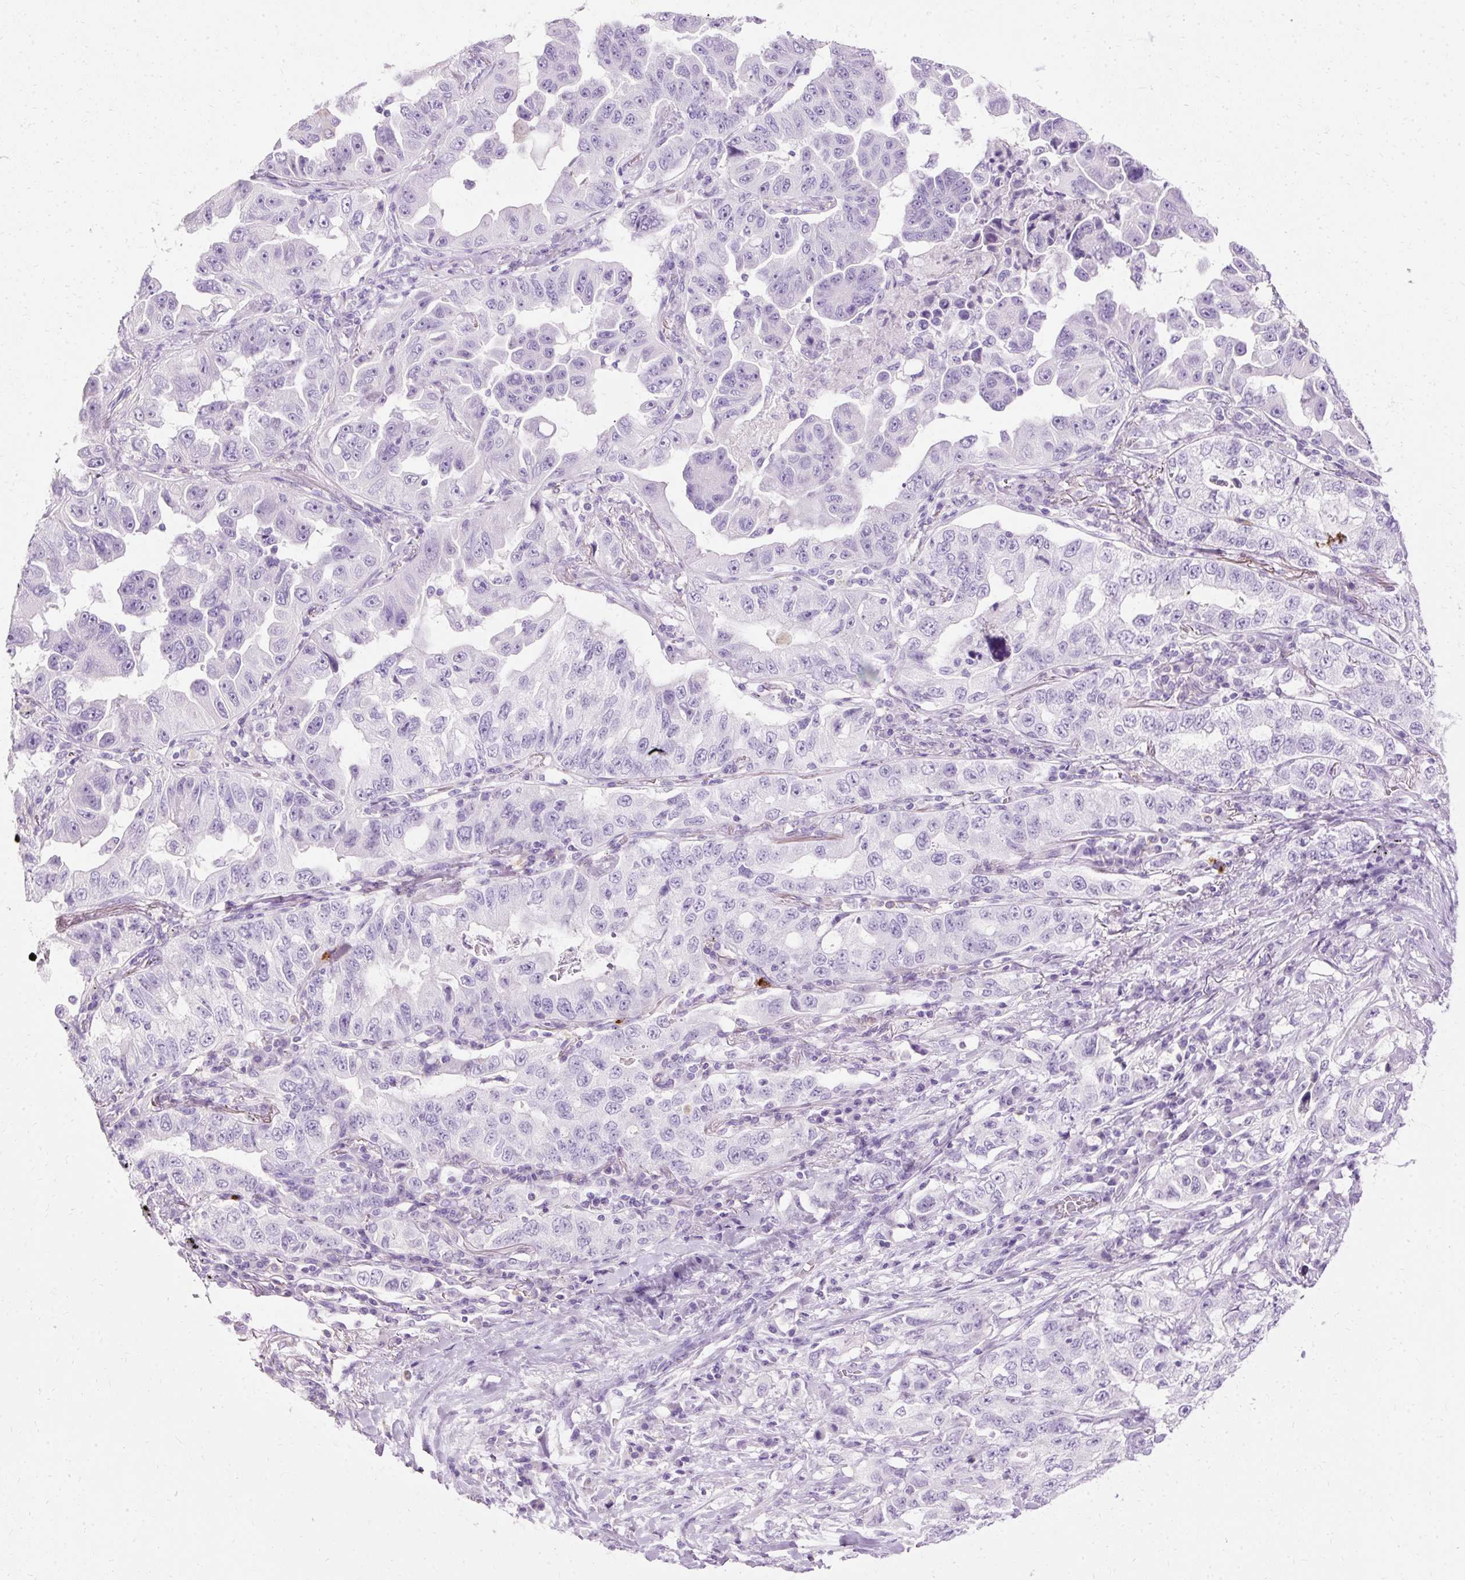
{"staining": {"intensity": "negative", "quantity": "none", "location": "none"}, "tissue": "lung cancer", "cell_type": "Tumor cells", "image_type": "cancer", "snomed": [{"axis": "morphology", "description": "Adenocarcinoma, NOS"}, {"axis": "topography", "description": "Lung"}], "caption": "Protein analysis of lung cancer displays no significant expression in tumor cells.", "gene": "DEFA1", "patient": {"sex": "female", "age": 51}}